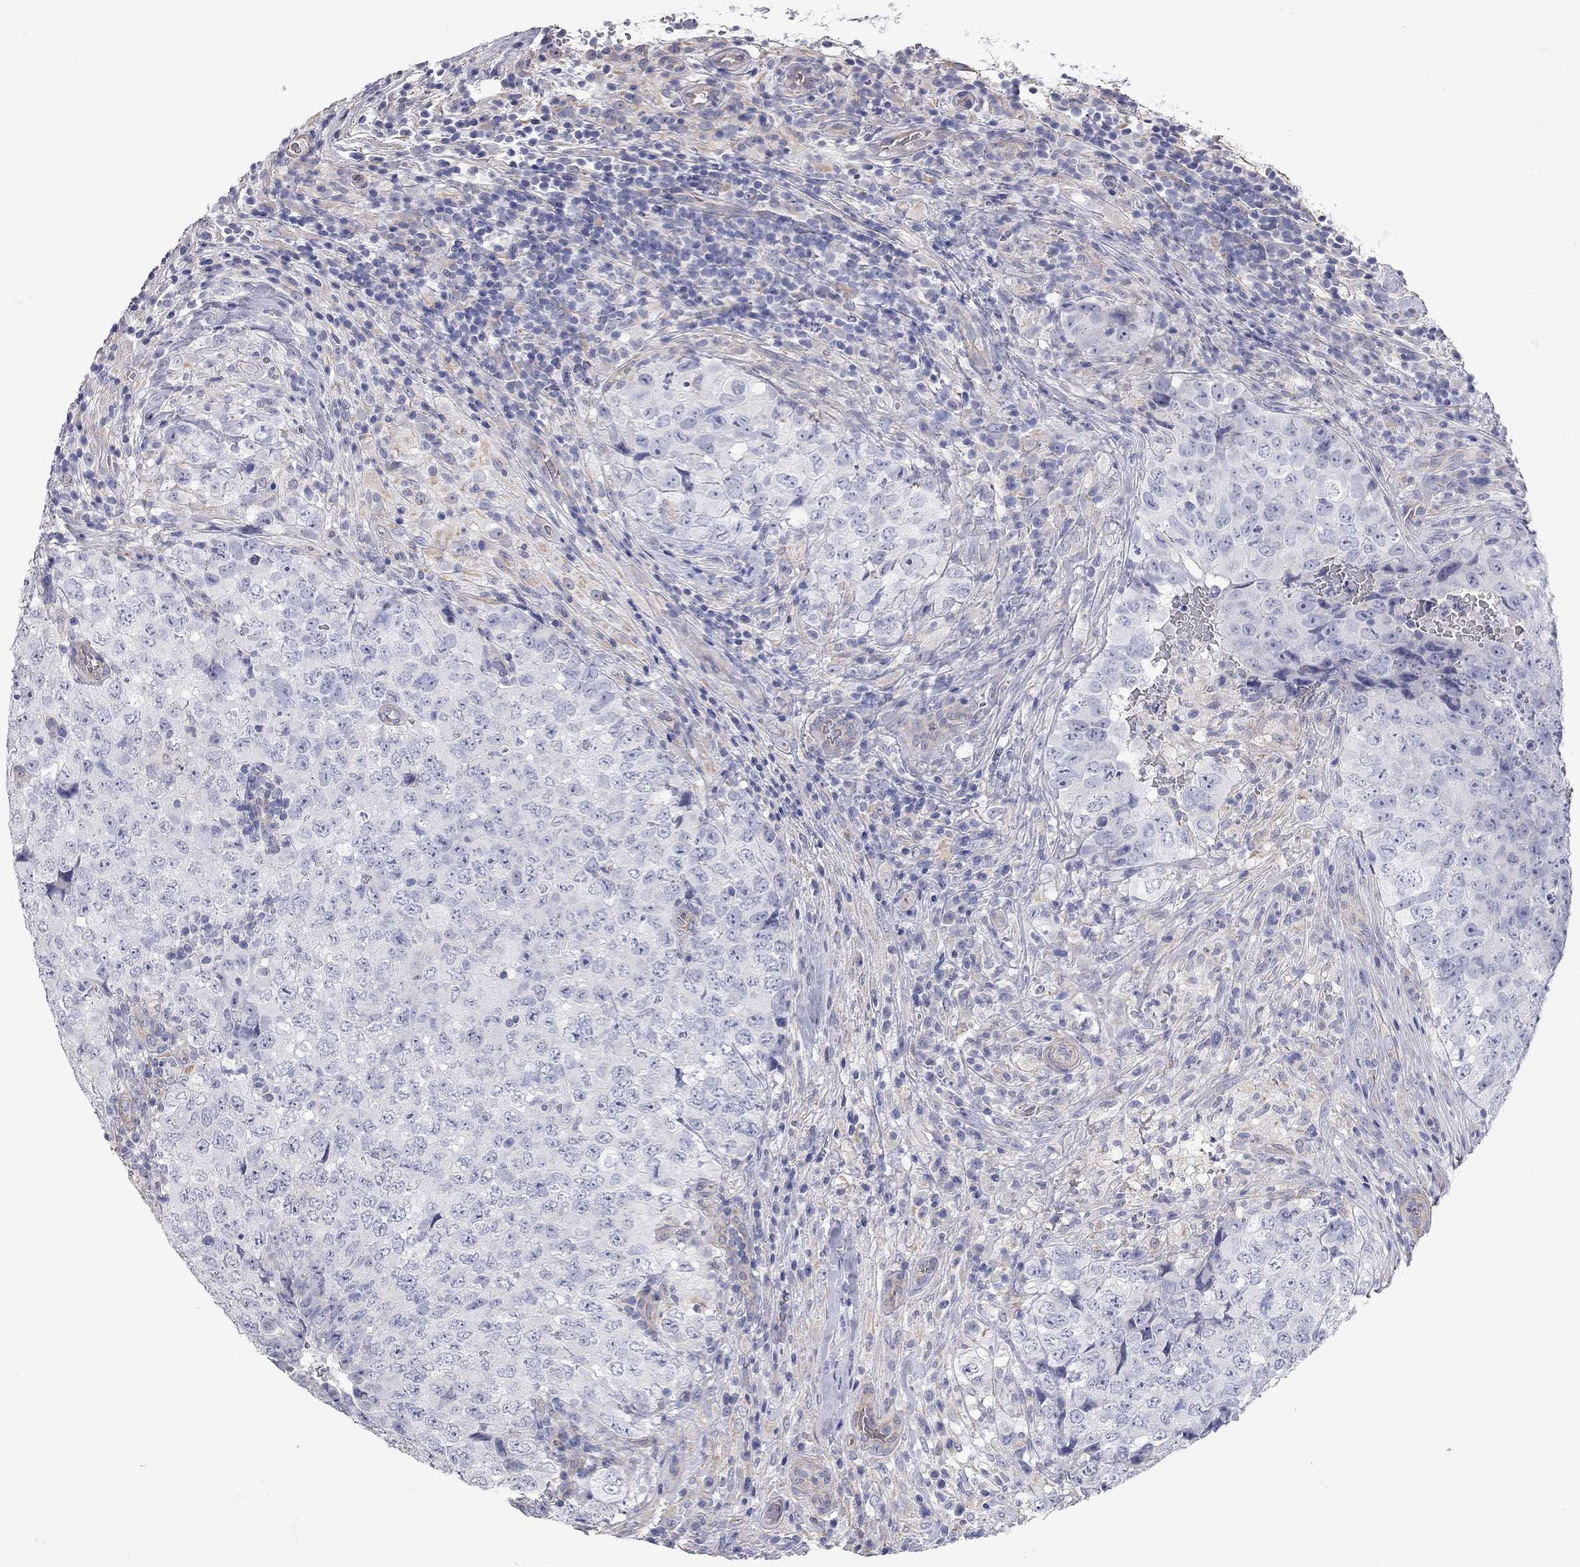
{"staining": {"intensity": "negative", "quantity": "none", "location": "none"}, "tissue": "testis cancer", "cell_type": "Tumor cells", "image_type": "cancer", "snomed": [{"axis": "morphology", "description": "Seminoma, NOS"}, {"axis": "topography", "description": "Testis"}], "caption": "Immunohistochemistry (IHC) image of neoplastic tissue: testis cancer stained with DAB demonstrates no significant protein positivity in tumor cells.", "gene": "C10orf90", "patient": {"sex": "male", "age": 34}}